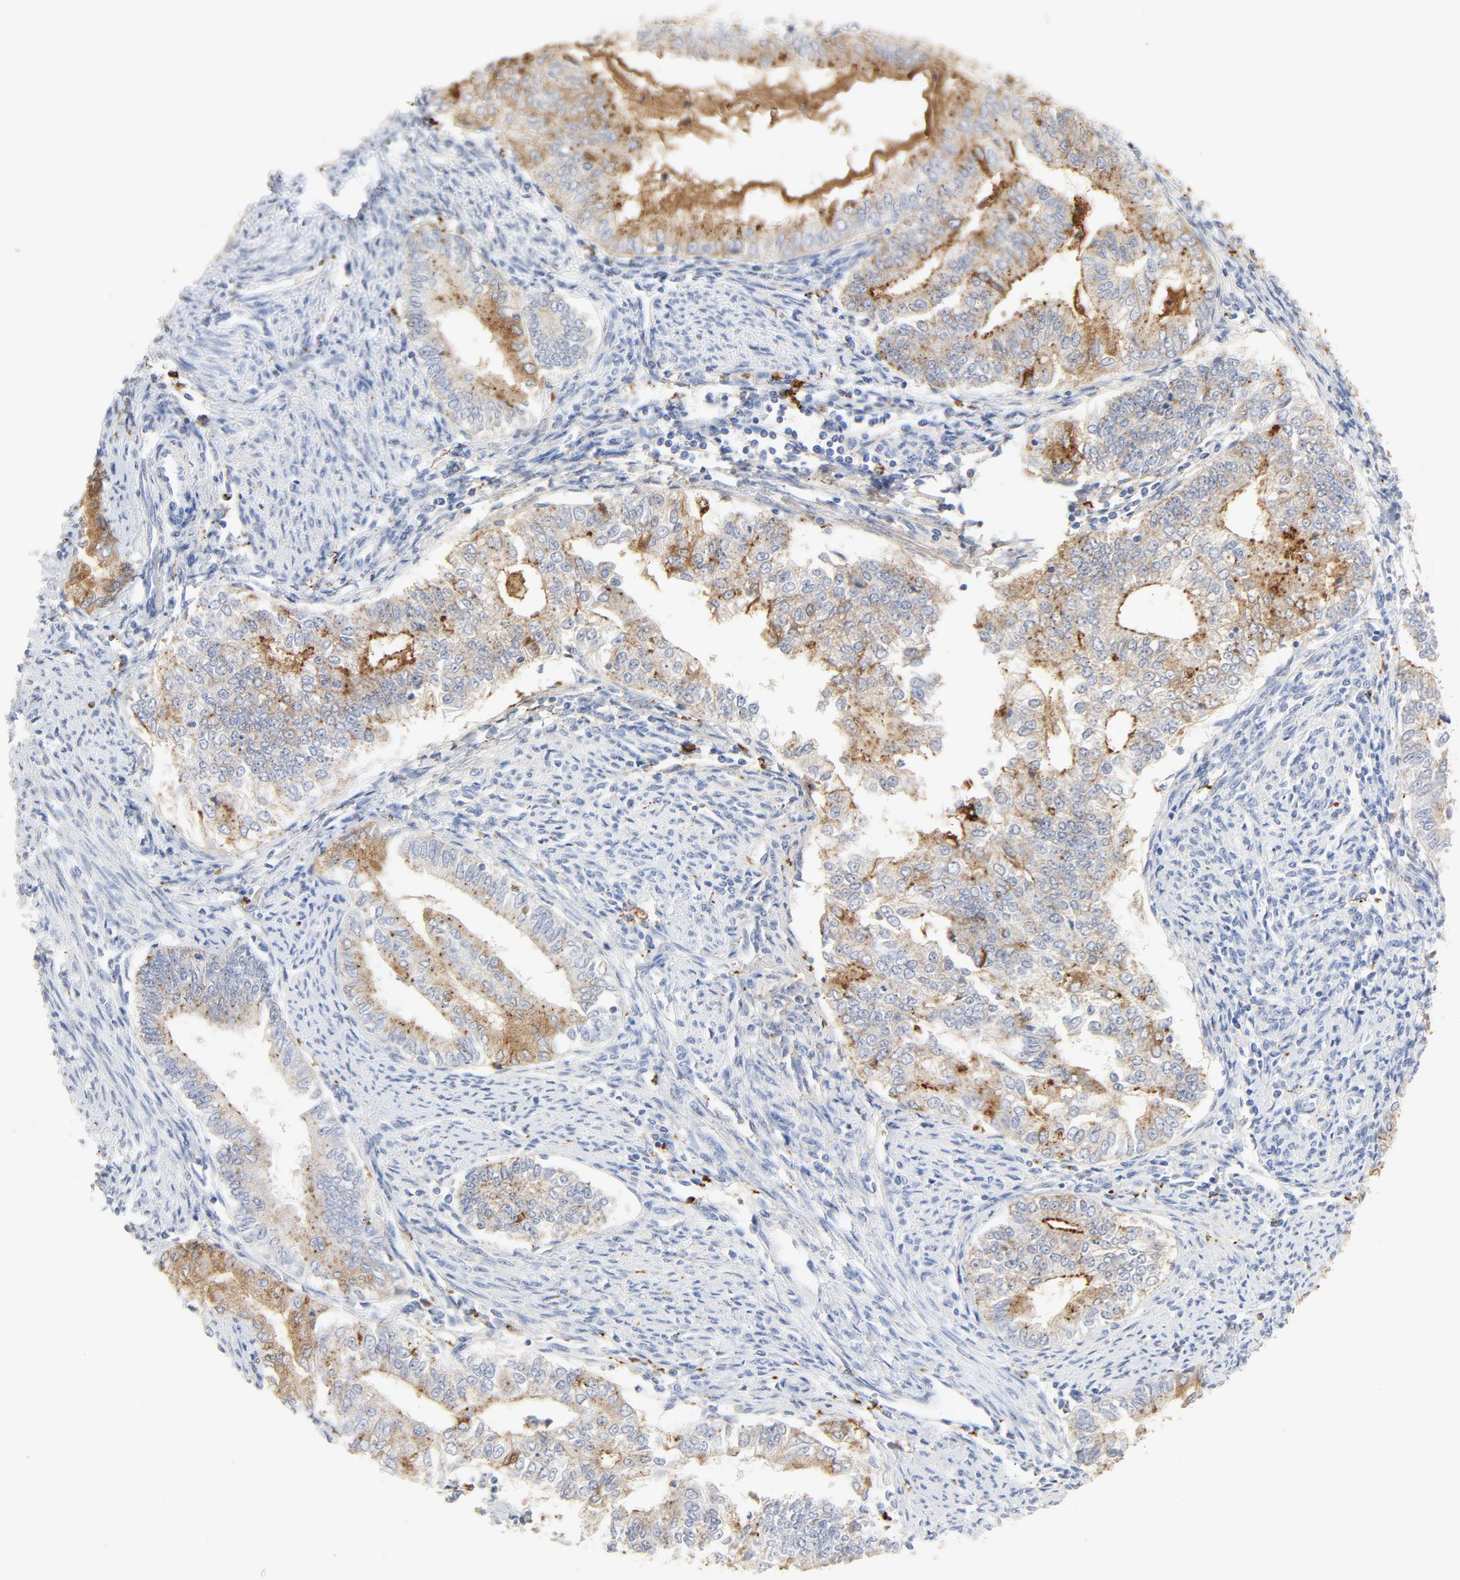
{"staining": {"intensity": "moderate", "quantity": "25%-75%", "location": "cytoplasmic/membranous"}, "tissue": "endometrial cancer", "cell_type": "Tumor cells", "image_type": "cancer", "snomed": [{"axis": "morphology", "description": "Adenocarcinoma, NOS"}, {"axis": "topography", "description": "Endometrium"}], "caption": "Endometrial cancer (adenocarcinoma) stained for a protein reveals moderate cytoplasmic/membranous positivity in tumor cells. Immunohistochemistry (ihc) stains the protein of interest in brown and the nuclei are stained blue.", "gene": "MAGEB17", "patient": {"sex": "female", "age": 66}}